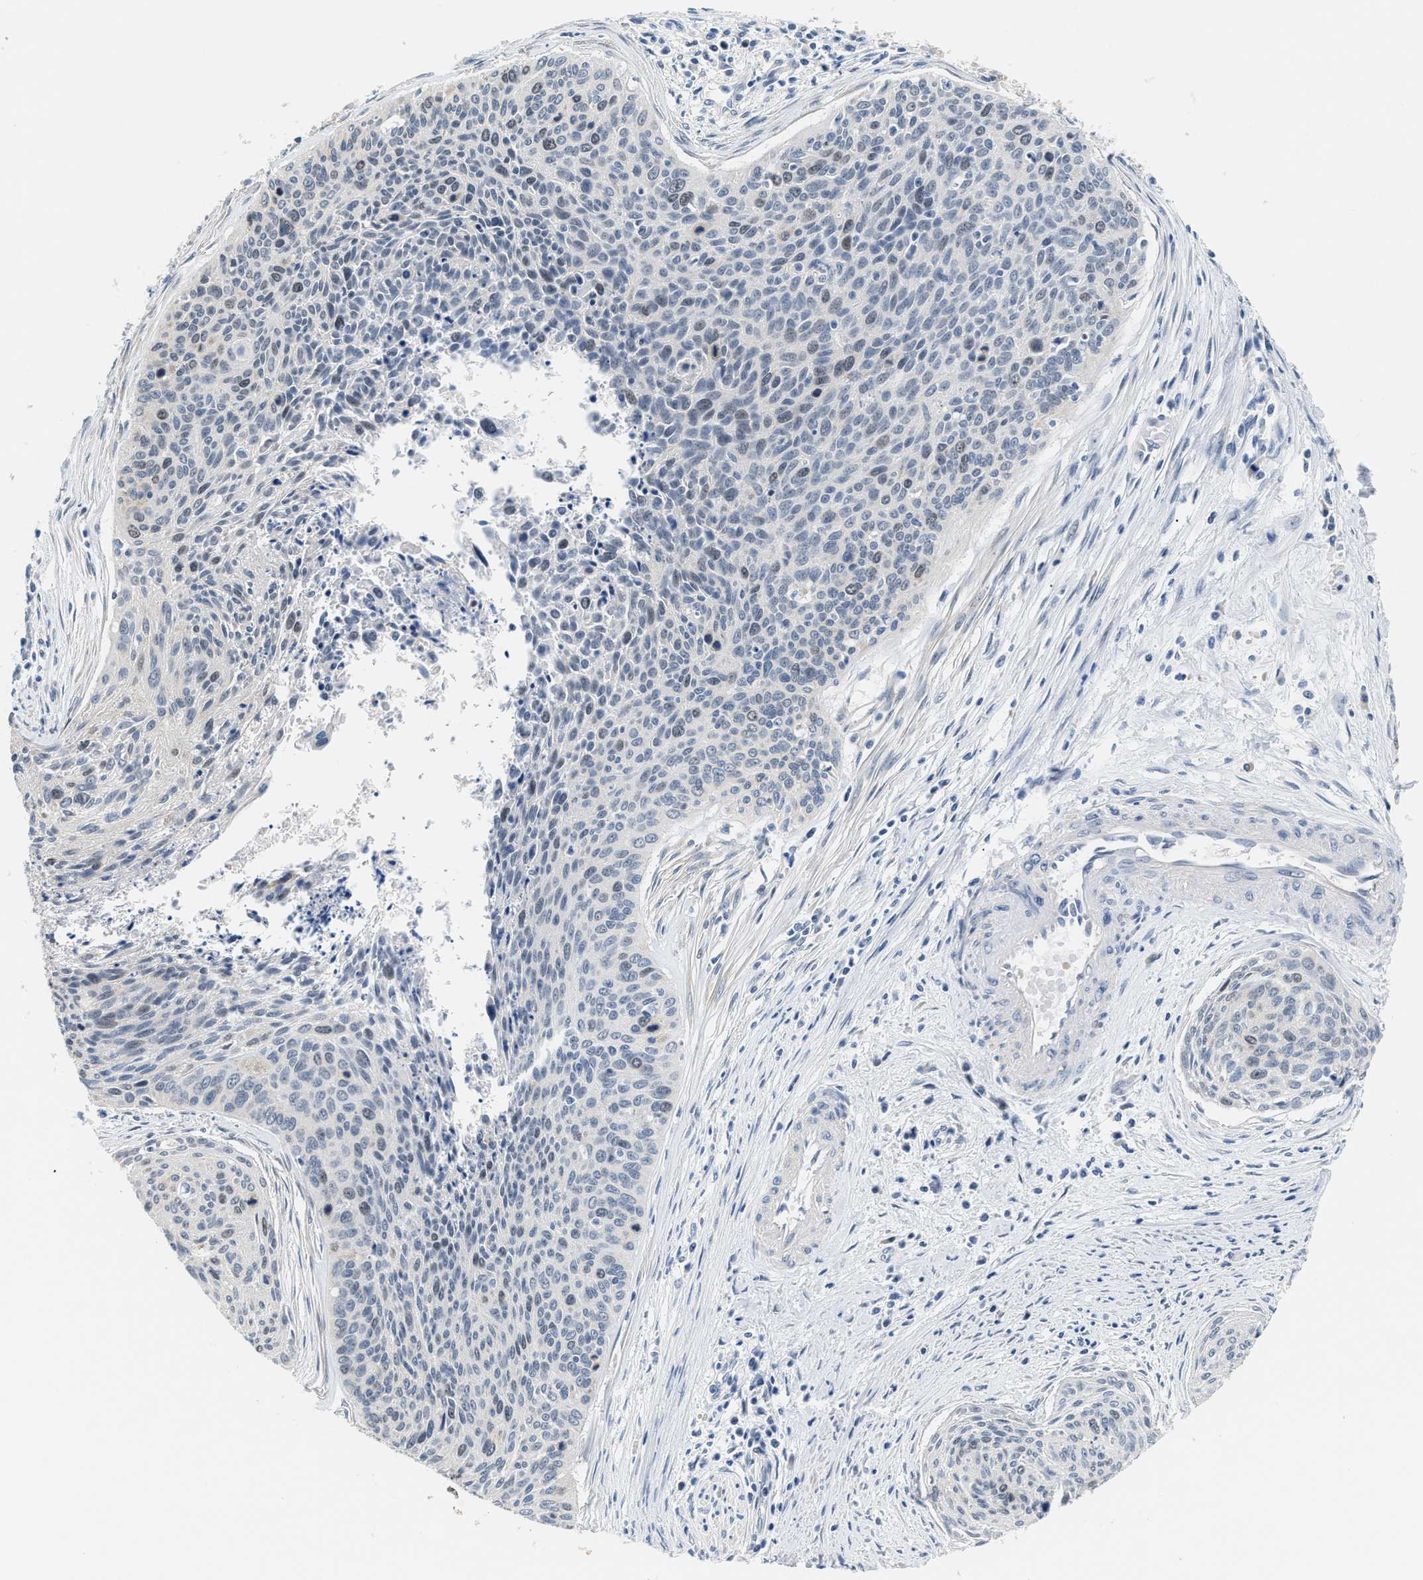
{"staining": {"intensity": "weak", "quantity": "<25%", "location": "nuclear"}, "tissue": "cervical cancer", "cell_type": "Tumor cells", "image_type": "cancer", "snomed": [{"axis": "morphology", "description": "Squamous cell carcinoma, NOS"}, {"axis": "topography", "description": "Cervix"}], "caption": "DAB immunohistochemical staining of cervical cancer displays no significant expression in tumor cells. (Brightfield microscopy of DAB (3,3'-diaminobenzidine) immunohistochemistry (IHC) at high magnification).", "gene": "CLGN", "patient": {"sex": "female", "age": 55}}